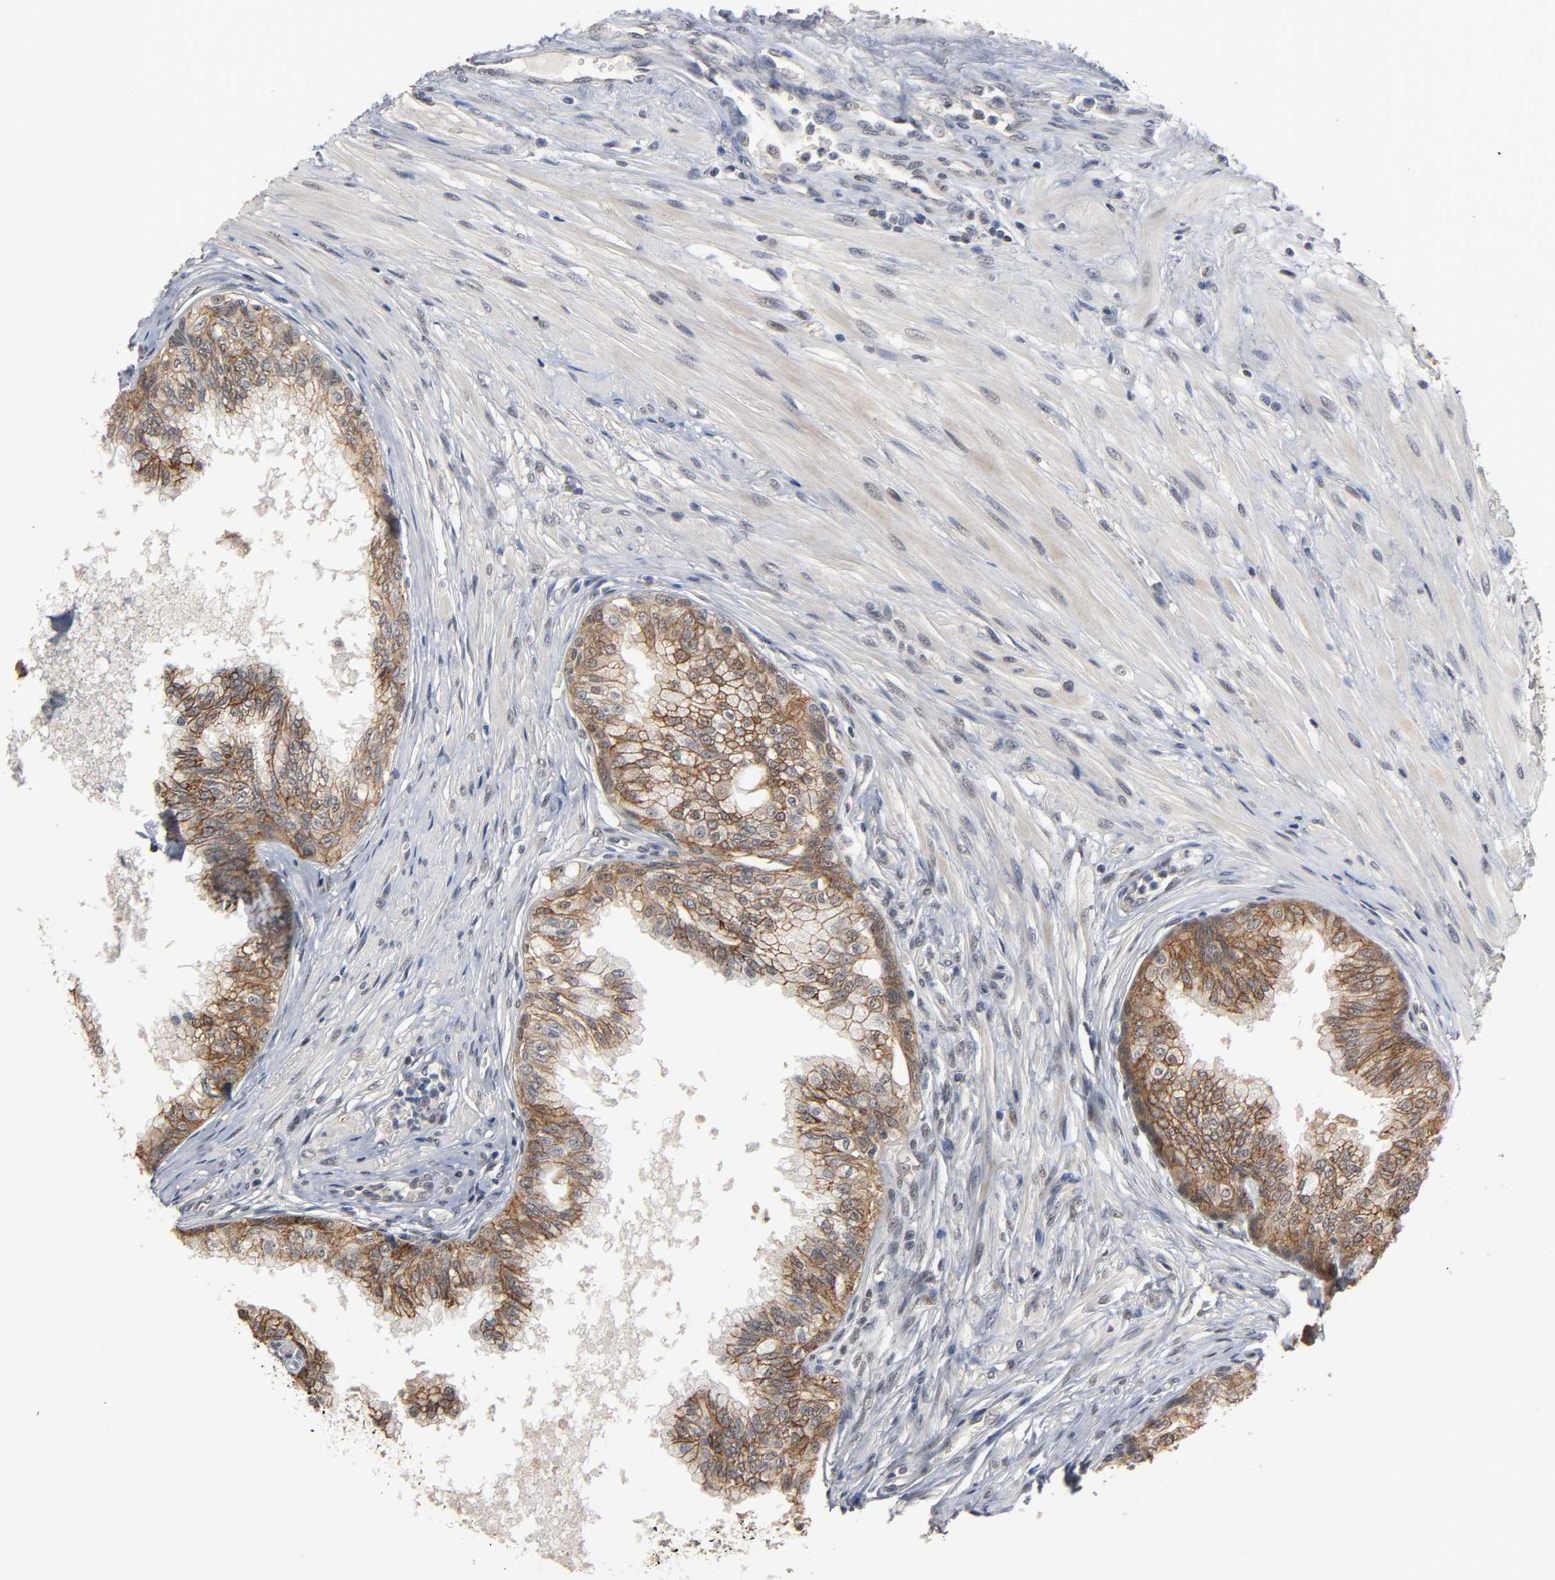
{"staining": {"intensity": "strong", "quantity": ">75%", "location": "cytoplasmic/membranous"}, "tissue": "prostate", "cell_type": "Glandular cells", "image_type": "normal", "snomed": [{"axis": "morphology", "description": "Normal tissue, NOS"}, {"axis": "topography", "description": "Prostate"}, {"axis": "topography", "description": "Seminal veicle"}], "caption": "The histopathology image reveals a brown stain indicating the presence of a protein in the cytoplasmic/membranous of glandular cells in prostate. The protein is stained brown, and the nuclei are stained in blue (DAB (3,3'-diaminobenzidine) IHC with brightfield microscopy, high magnification).", "gene": "HTR1E", "patient": {"sex": "male", "age": 60}}